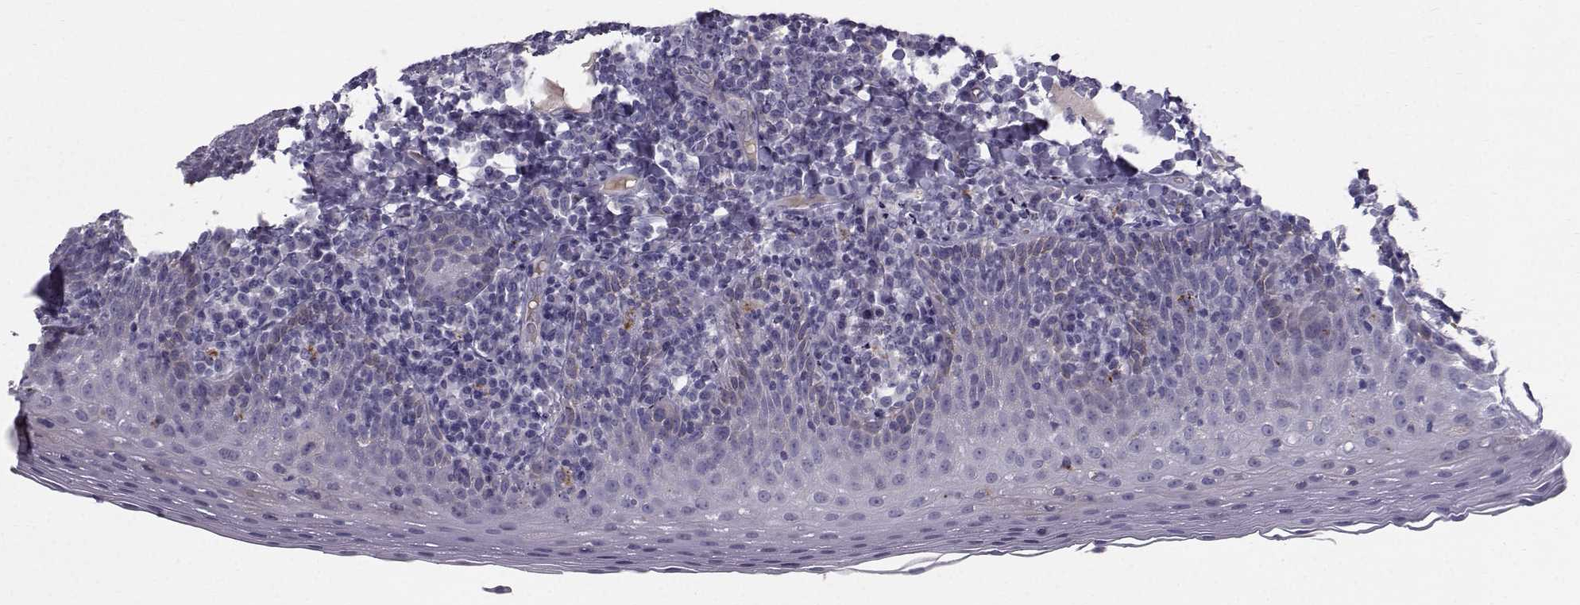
{"staining": {"intensity": "negative", "quantity": "none", "location": "none"}, "tissue": "tonsil", "cell_type": "Germinal center cells", "image_type": "normal", "snomed": [{"axis": "morphology", "description": "Normal tissue, NOS"}, {"axis": "morphology", "description": "Inflammation, NOS"}, {"axis": "topography", "description": "Tonsil"}], "caption": "Image shows no protein expression in germinal center cells of benign tonsil.", "gene": "CALCR", "patient": {"sex": "female", "age": 31}}